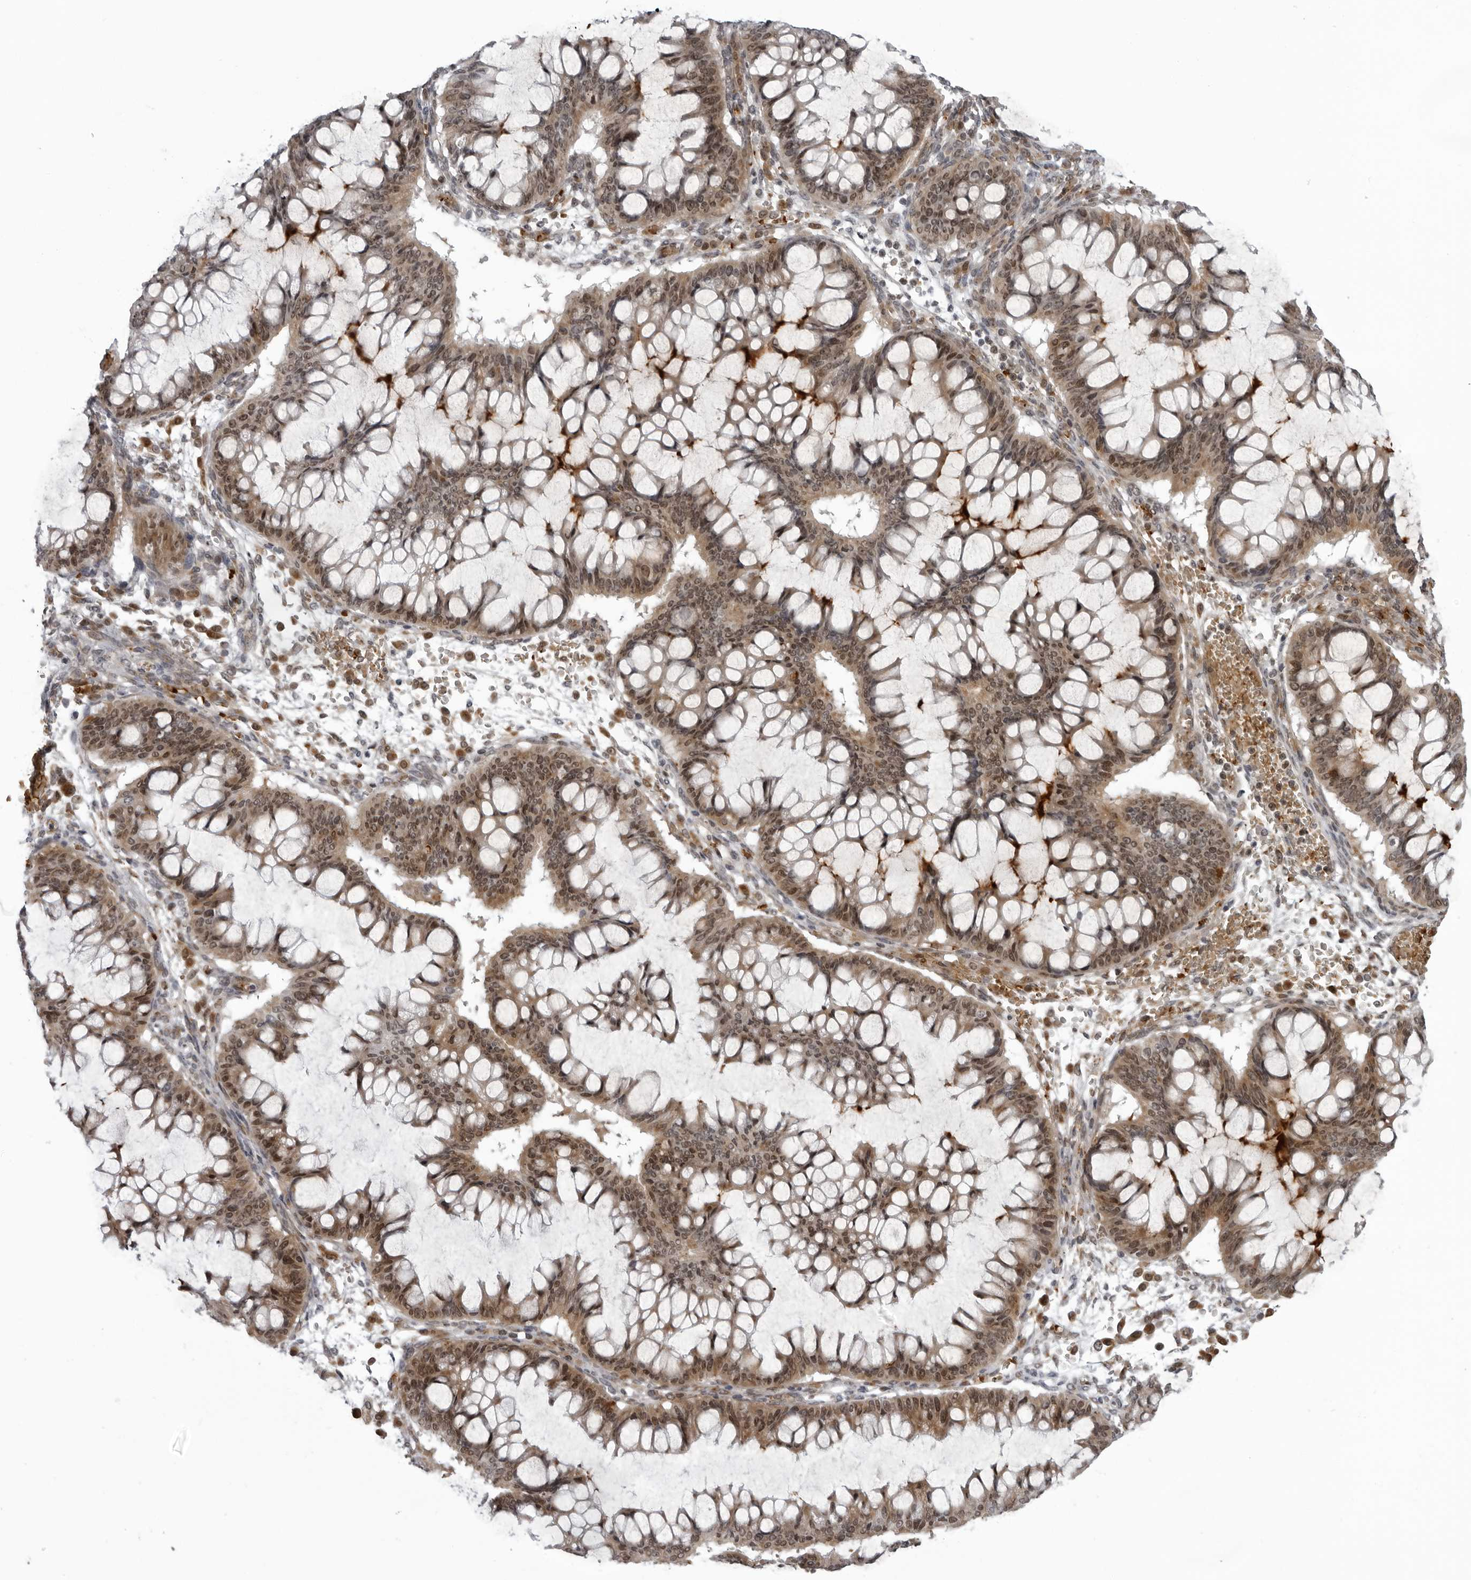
{"staining": {"intensity": "moderate", "quantity": ">75%", "location": "cytoplasmic/membranous,nuclear"}, "tissue": "ovarian cancer", "cell_type": "Tumor cells", "image_type": "cancer", "snomed": [{"axis": "morphology", "description": "Cystadenocarcinoma, mucinous, NOS"}, {"axis": "topography", "description": "Ovary"}], "caption": "Human ovarian cancer (mucinous cystadenocarcinoma) stained for a protein (brown) demonstrates moderate cytoplasmic/membranous and nuclear positive staining in about >75% of tumor cells.", "gene": "THOP1", "patient": {"sex": "female", "age": 73}}